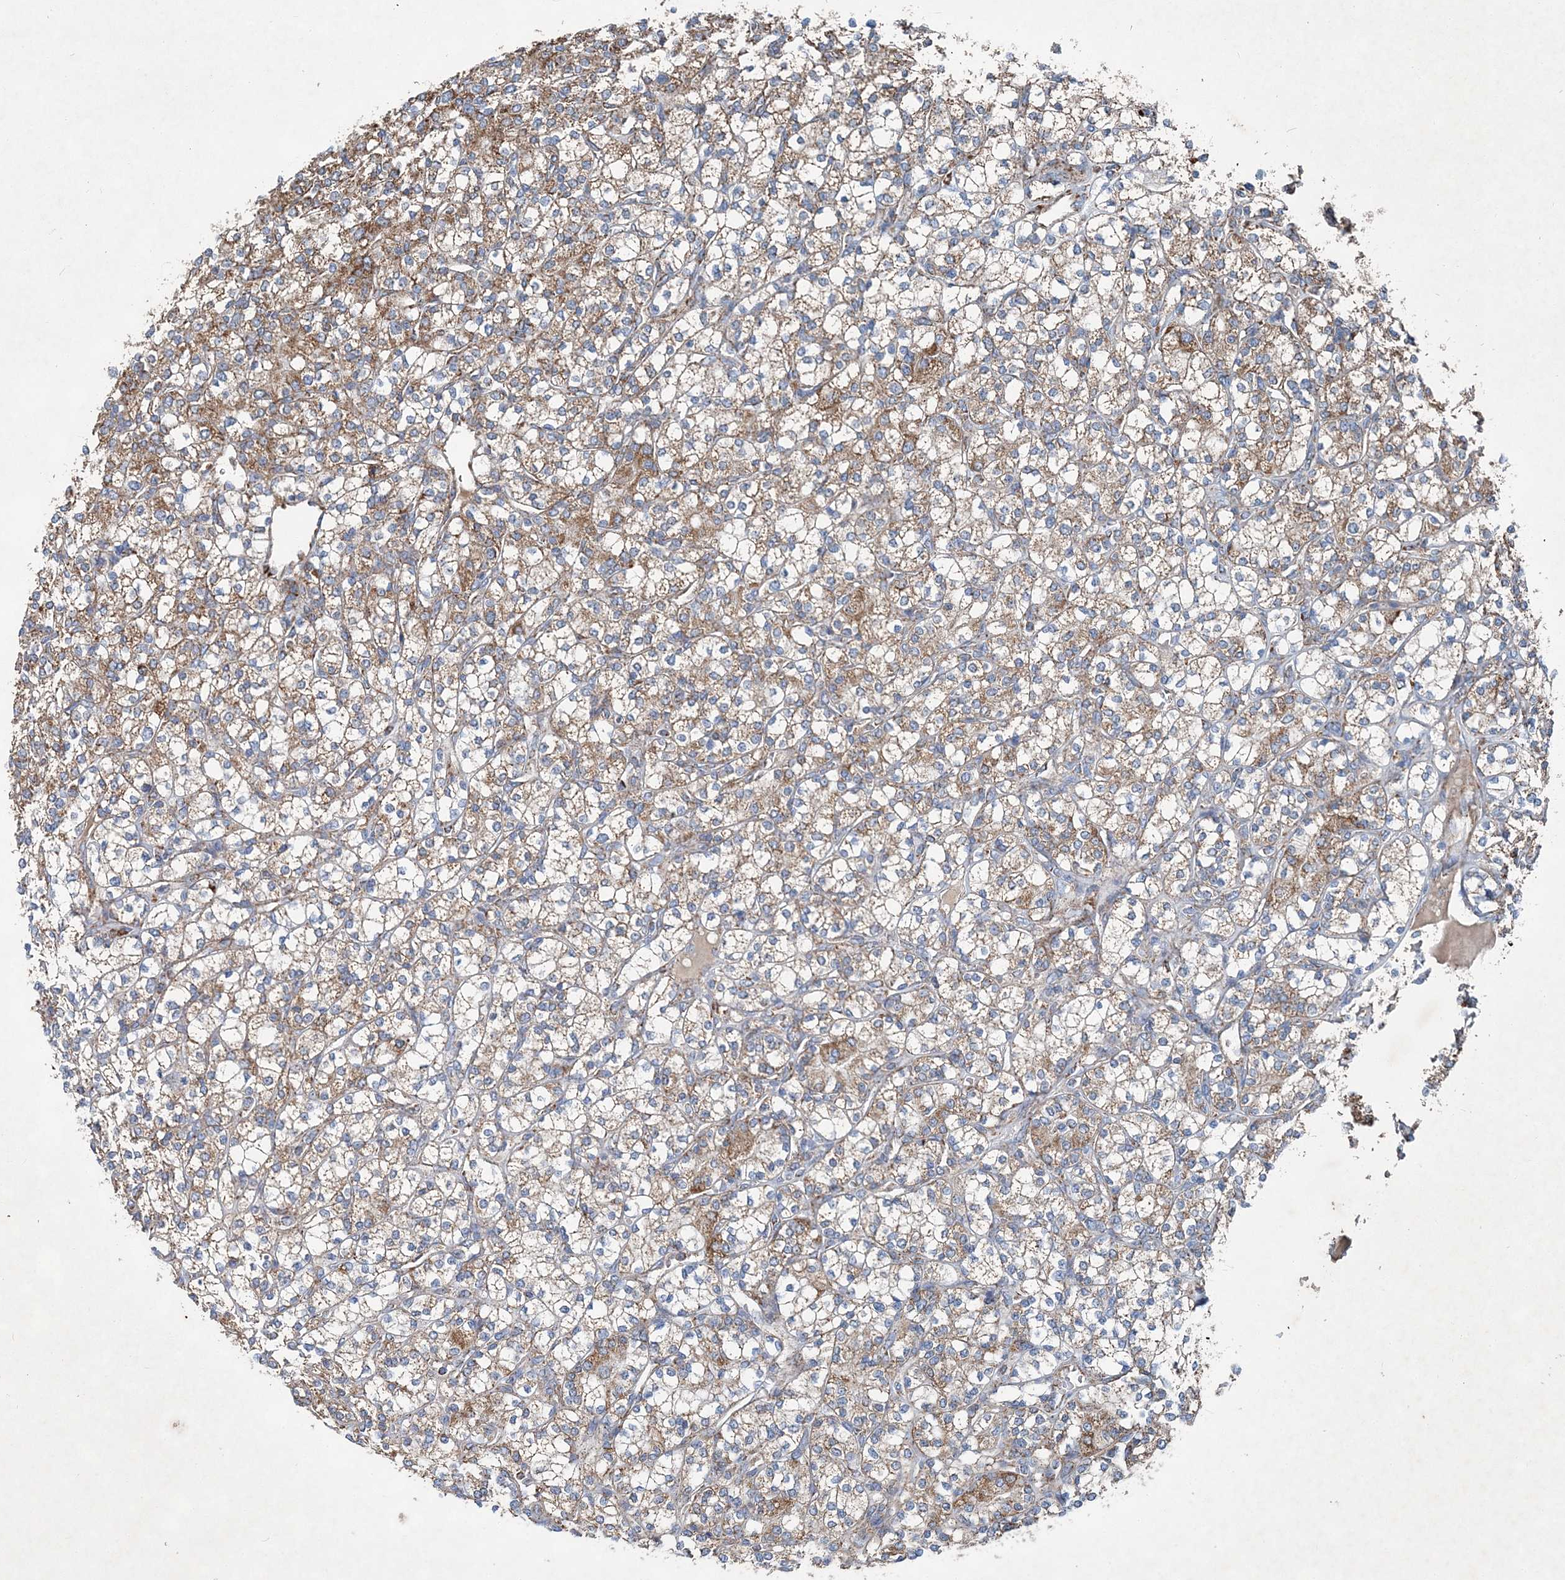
{"staining": {"intensity": "moderate", "quantity": ">75%", "location": "cytoplasmic/membranous"}, "tissue": "renal cancer", "cell_type": "Tumor cells", "image_type": "cancer", "snomed": [{"axis": "morphology", "description": "Adenocarcinoma, NOS"}, {"axis": "topography", "description": "Kidney"}], "caption": "Immunohistochemical staining of renal cancer (adenocarcinoma) demonstrates medium levels of moderate cytoplasmic/membranous expression in about >75% of tumor cells.", "gene": "SPAG16", "patient": {"sex": "male", "age": 77}}